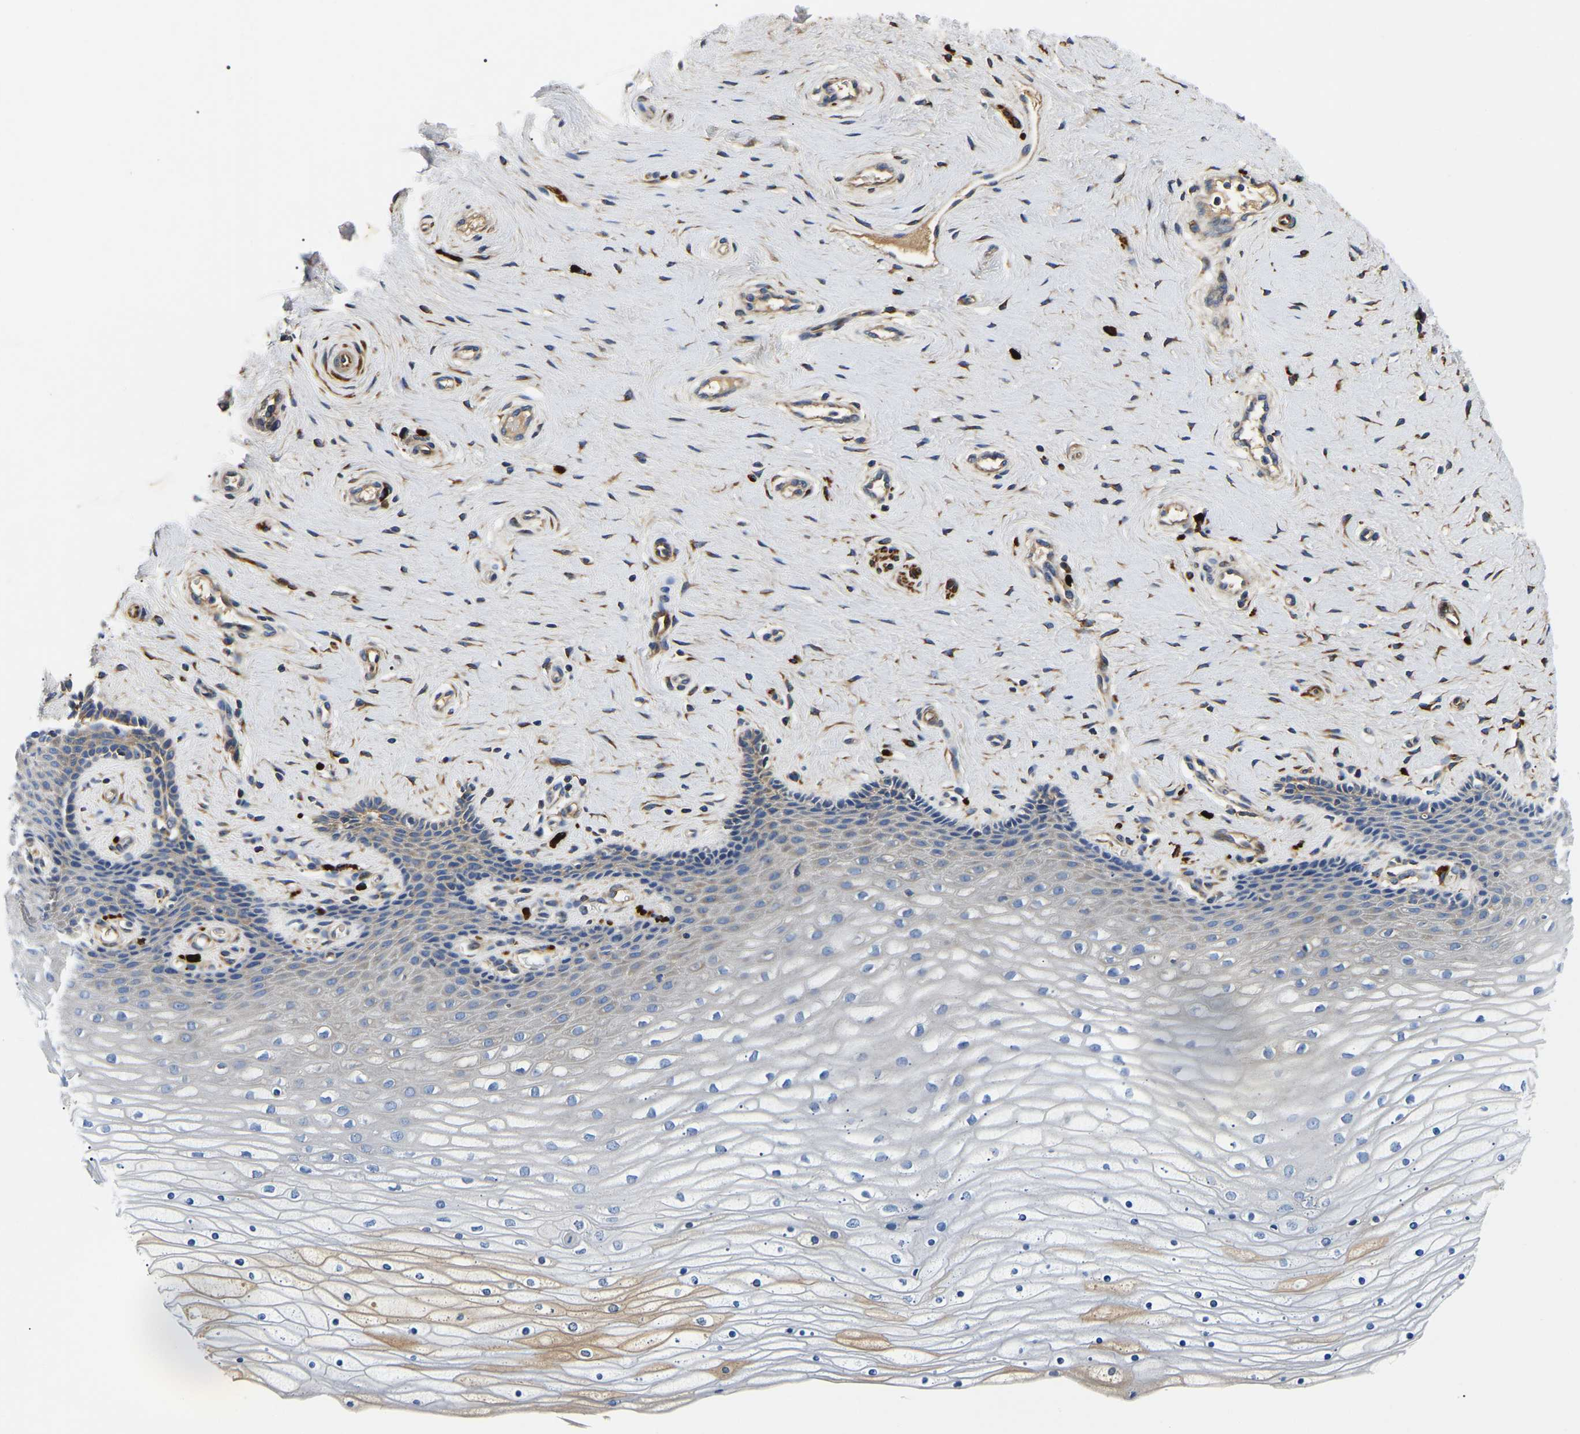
{"staining": {"intensity": "weak", "quantity": "<25%", "location": "cytoplasmic/membranous"}, "tissue": "cervix", "cell_type": "Squamous epithelial cells", "image_type": "normal", "snomed": [{"axis": "morphology", "description": "Normal tissue, NOS"}, {"axis": "topography", "description": "Cervix"}], "caption": "This is a micrograph of immunohistochemistry (IHC) staining of normal cervix, which shows no staining in squamous epithelial cells.", "gene": "DUSP8", "patient": {"sex": "female", "age": 39}}